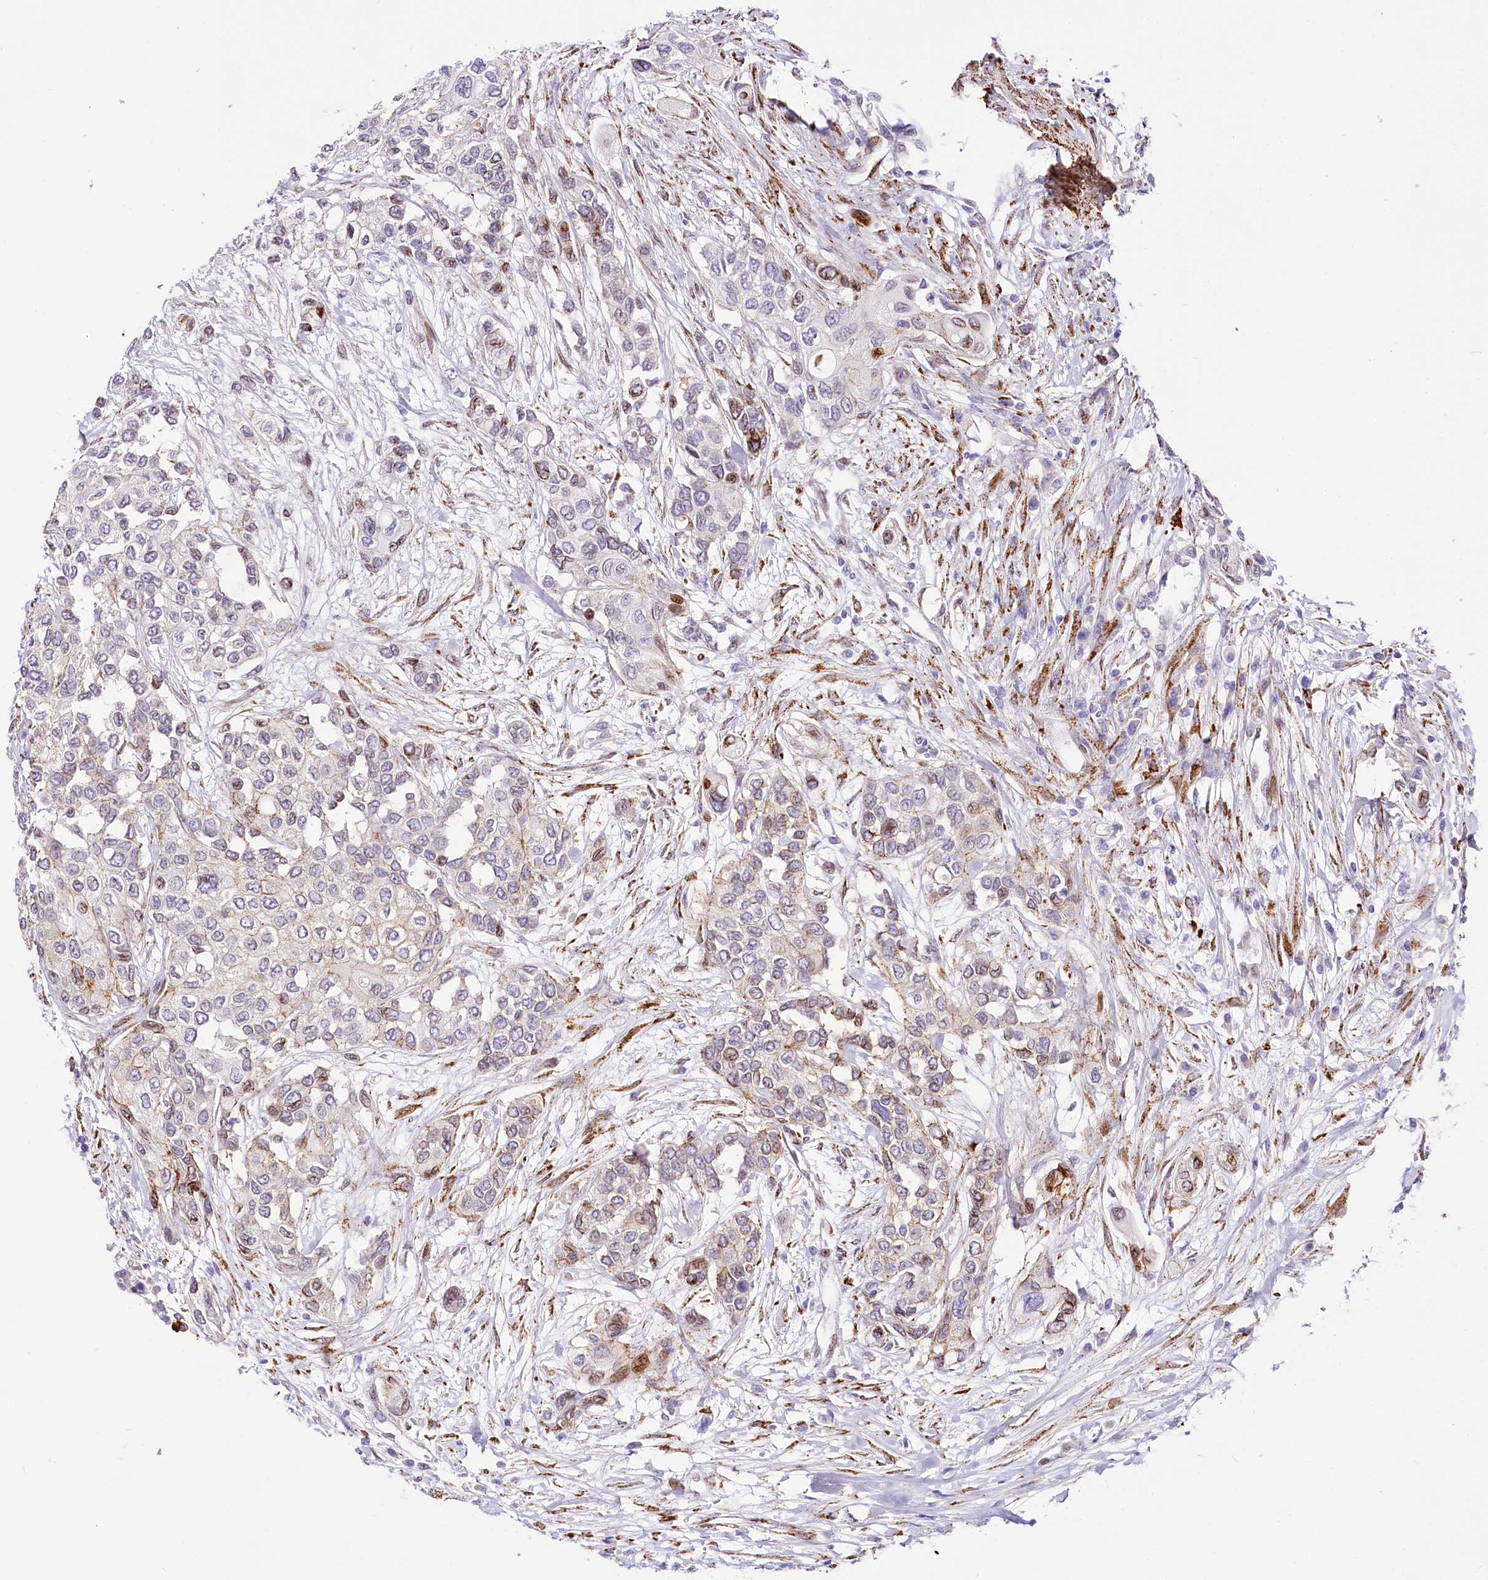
{"staining": {"intensity": "strong", "quantity": "<25%", "location": "cytoplasmic/membranous"}, "tissue": "urothelial cancer", "cell_type": "Tumor cells", "image_type": "cancer", "snomed": [{"axis": "morphology", "description": "Normal tissue, NOS"}, {"axis": "morphology", "description": "Urothelial carcinoma, High grade"}, {"axis": "topography", "description": "Vascular tissue"}, {"axis": "topography", "description": "Urinary bladder"}], "caption": "Protein staining displays strong cytoplasmic/membranous expression in approximately <25% of tumor cells in urothelial cancer.", "gene": "PPIP5K2", "patient": {"sex": "female", "age": 56}}